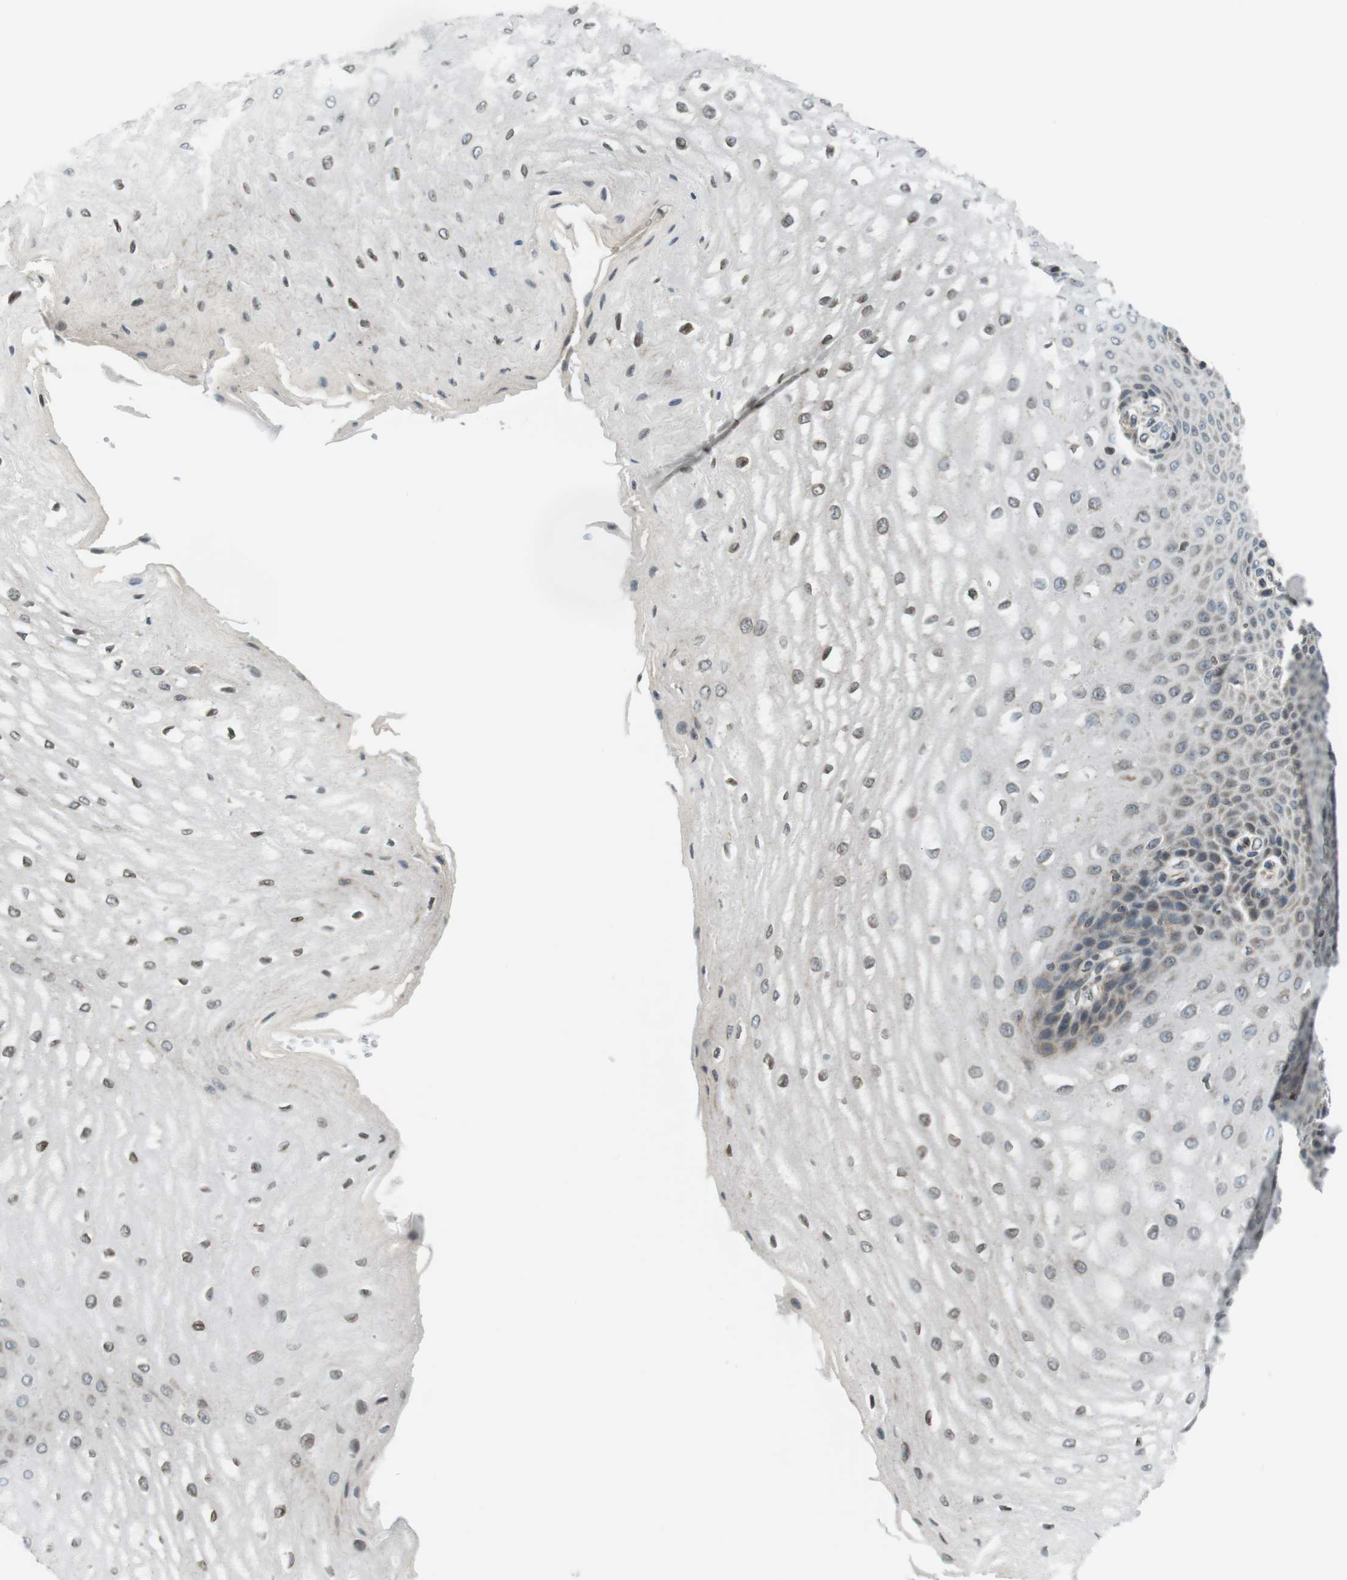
{"staining": {"intensity": "moderate", "quantity": "25%-75%", "location": "cytoplasmic/membranous,nuclear"}, "tissue": "esophagus", "cell_type": "Squamous epithelial cells", "image_type": "normal", "snomed": [{"axis": "morphology", "description": "Normal tissue, NOS"}, {"axis": "topography", "description": "Esophagus"}], "caption": "Protein staining by immunohistochemistry exhibits moderate cytoplasmic/membranous,nuclear staining in approximately 25%-75% of squamous epithelial cells in benign esophagus. The staining was performed using DAB to visualize the protein expression in brown, while the nuclei were stained in blue with hematoxylin (Magnification: 20x).", "gene": "TMX4", "patient": {"sex": "male", "age": 54}}